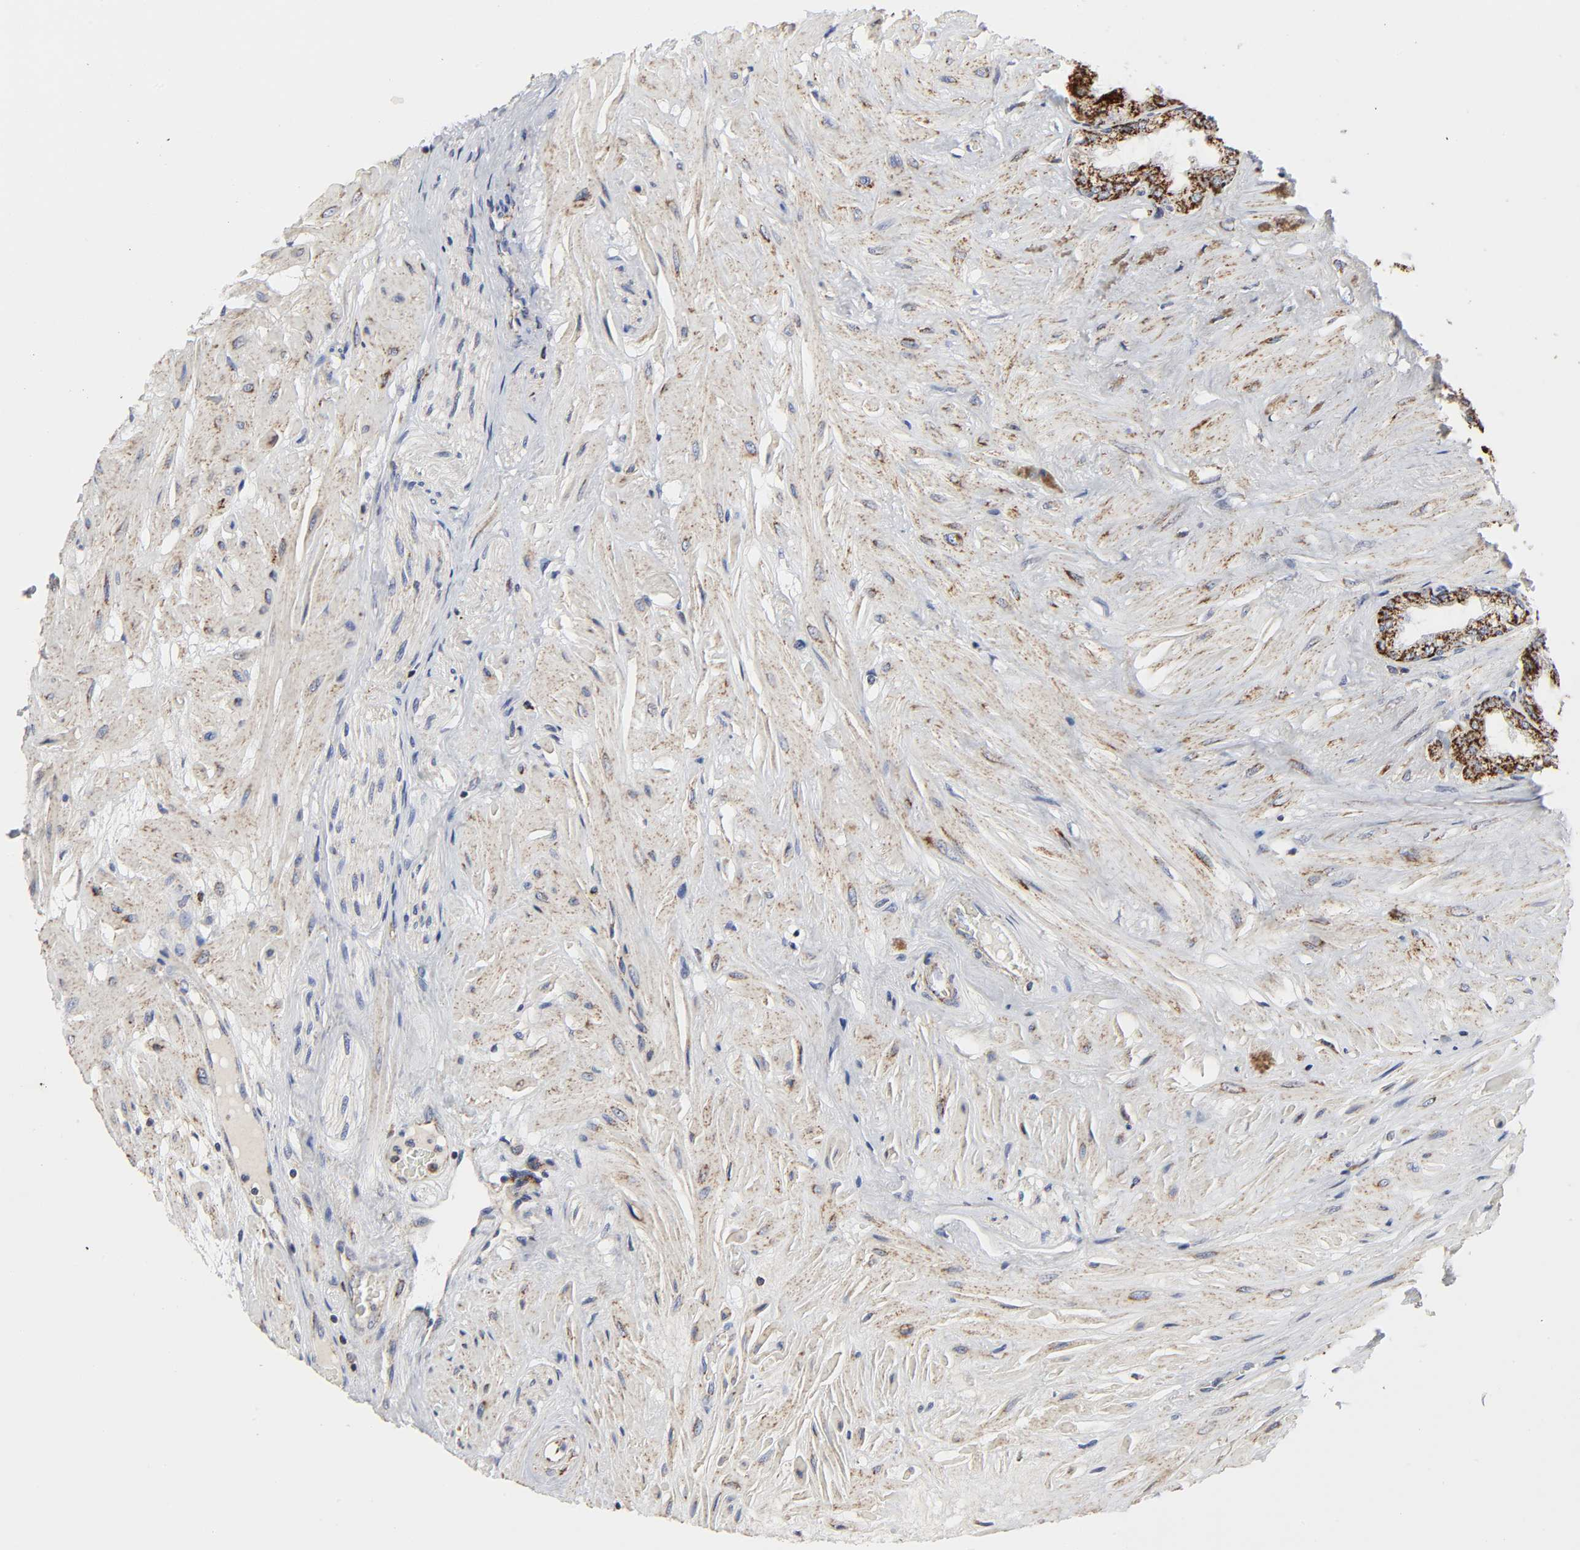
{"staining": {"intensity": "strong", "quantity": ">75%", "location": "cytoplasmic/membranous"}, "tissue": "seminal vesicle", "cell_type": "Glandular cells", "image_type": "normal", "snomed": [{"axis": "morphology", "description": "Normal tissue, NOS"}, {"axis": "topography", "description": "Seminal veicle"}], "caption": "Human seminal vesicle stained for a protein (brown) exhibits strong cytoplasmic/membranous positive staining in approximately >75% of glandular cells.", "gene": "COX6B1", "patient": {"sex": "male", "age": 46}}